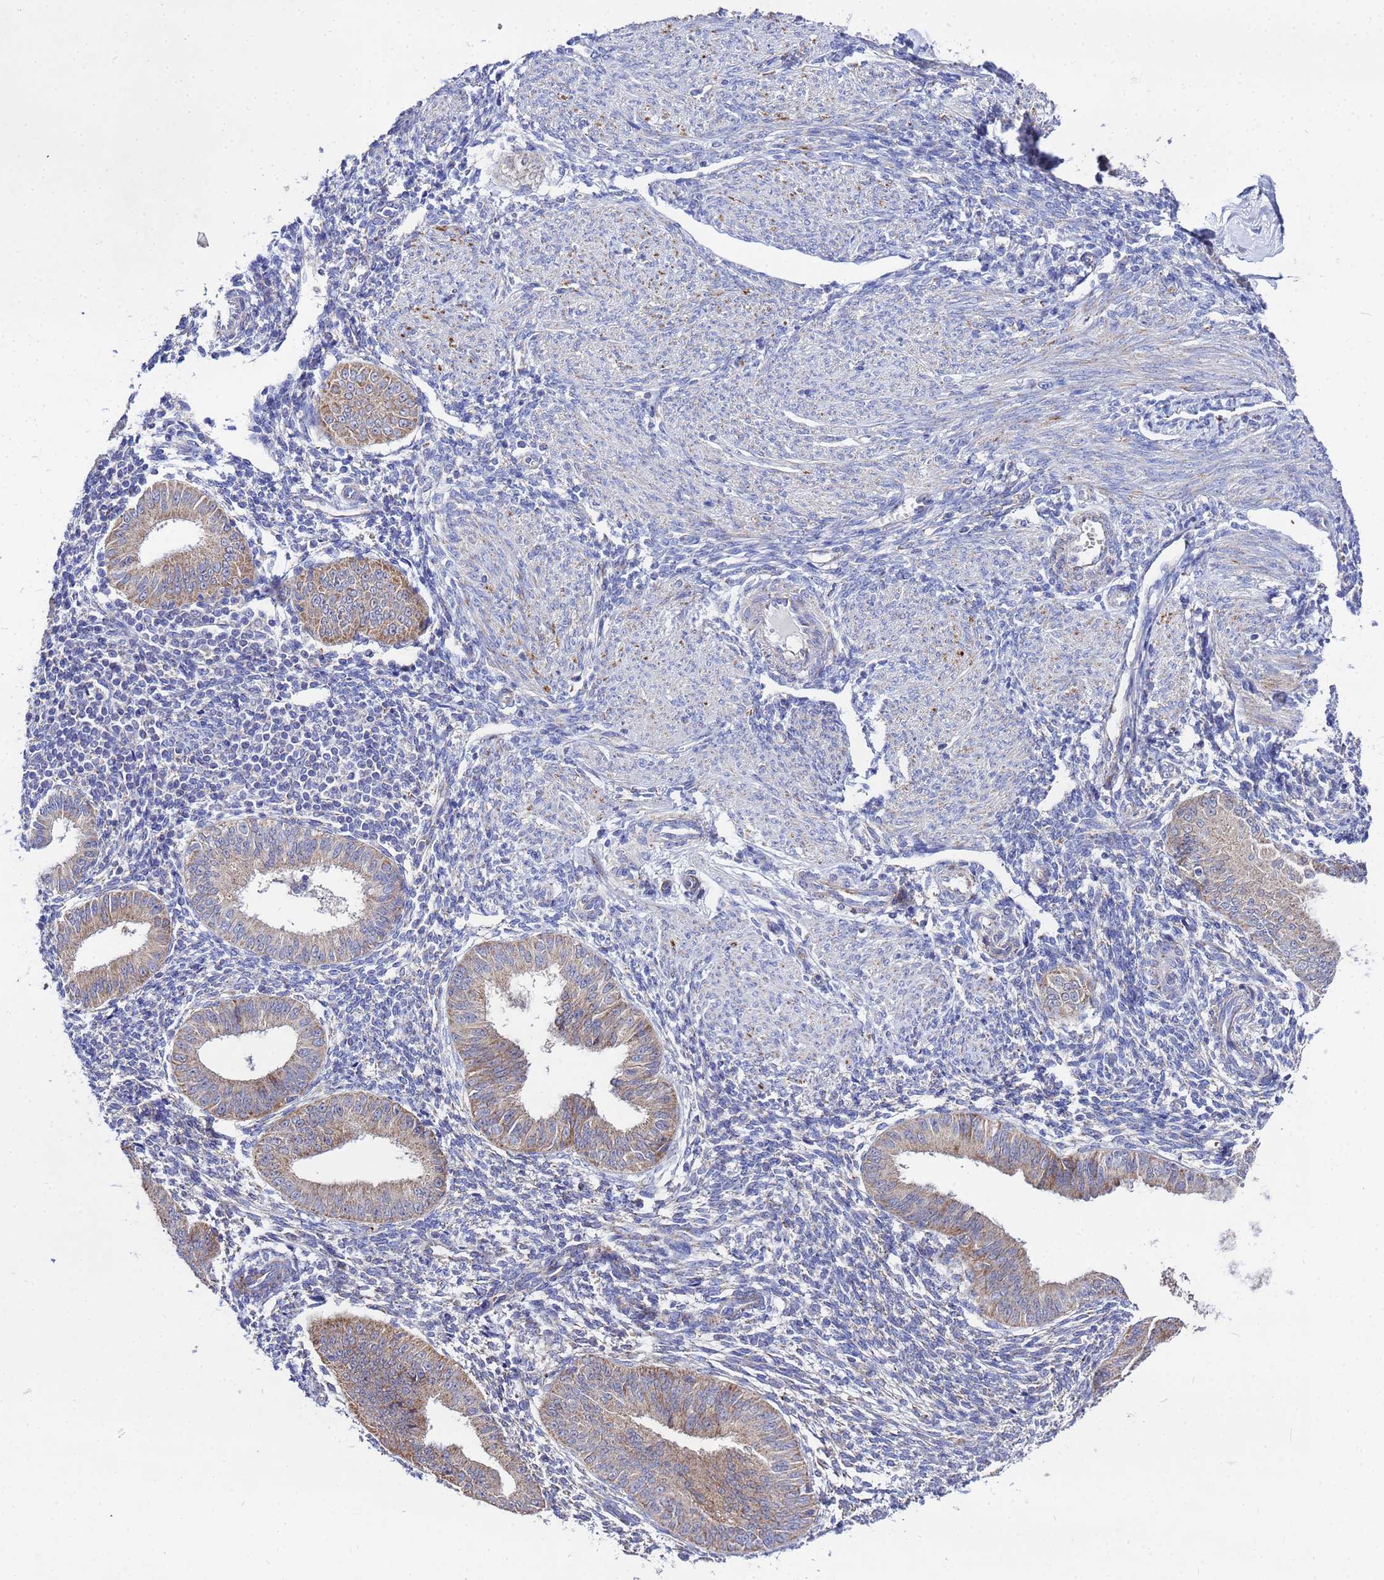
{"staining": {"intensity": "weak", "quantity": "<25%", "location": "cytoplasmic/membranous"}, "tissue": "endometrium", "cell_type": "Cells in endometrial stroma", "image_type": "normal", "snomed": [{"axis": "morphology", "description": "Normal tissue, NOS"}, {"axis": "topography", "description": "Uterus"}, {"axis": "topography", "description": "Endometrium"}], "caption": "A high-resolution image shows immunohistochemistry staining of unremarkable endometrium, which demonstrates no significant staining in cells in endometrial stroma. Nuclei are stained in blue.", "gene": "FAHD2A", "patient": {"sex": "female", "age": 48}}